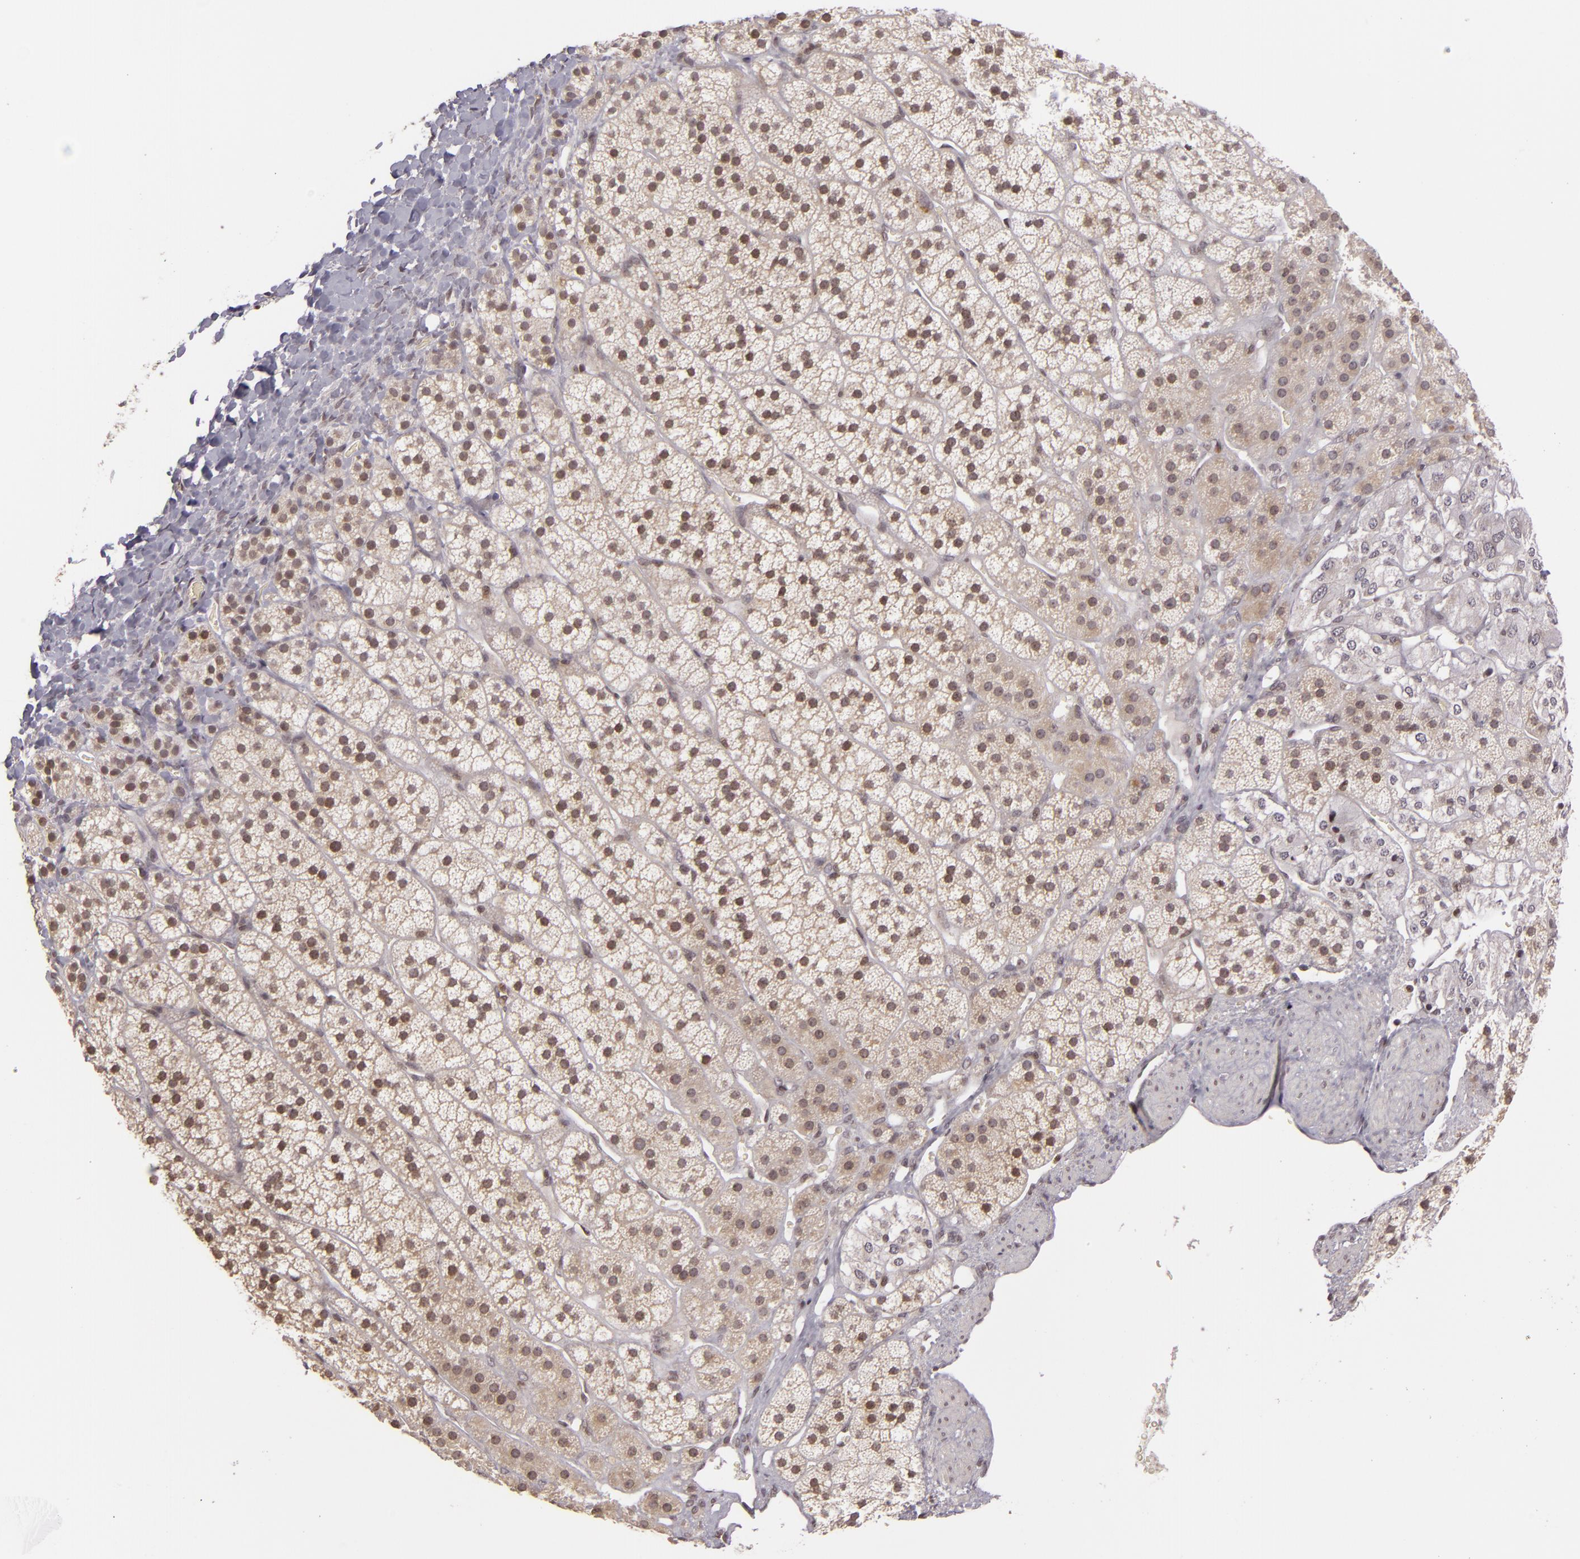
{"staining": {"intensity": "weak", "quantity": ">75%", "location": "nuclear"}, "tissue": "adrenal gland", "cell_type": "Glandular cells", "image_type": "normal", "snomed": [{"axis": "morphology", "description": "Normal tissue, NOS"}, {"axis": "topography", "description": "Adrenal gland"}], "caption": "About >75% of glandular cells in unremarkable adrenal gland demonstrate weak nuclear protein positivity as visualized by brown immunohistochemical staining.", "gene": "AKAP6", "patient": {"sex": "female", "age": 44}}